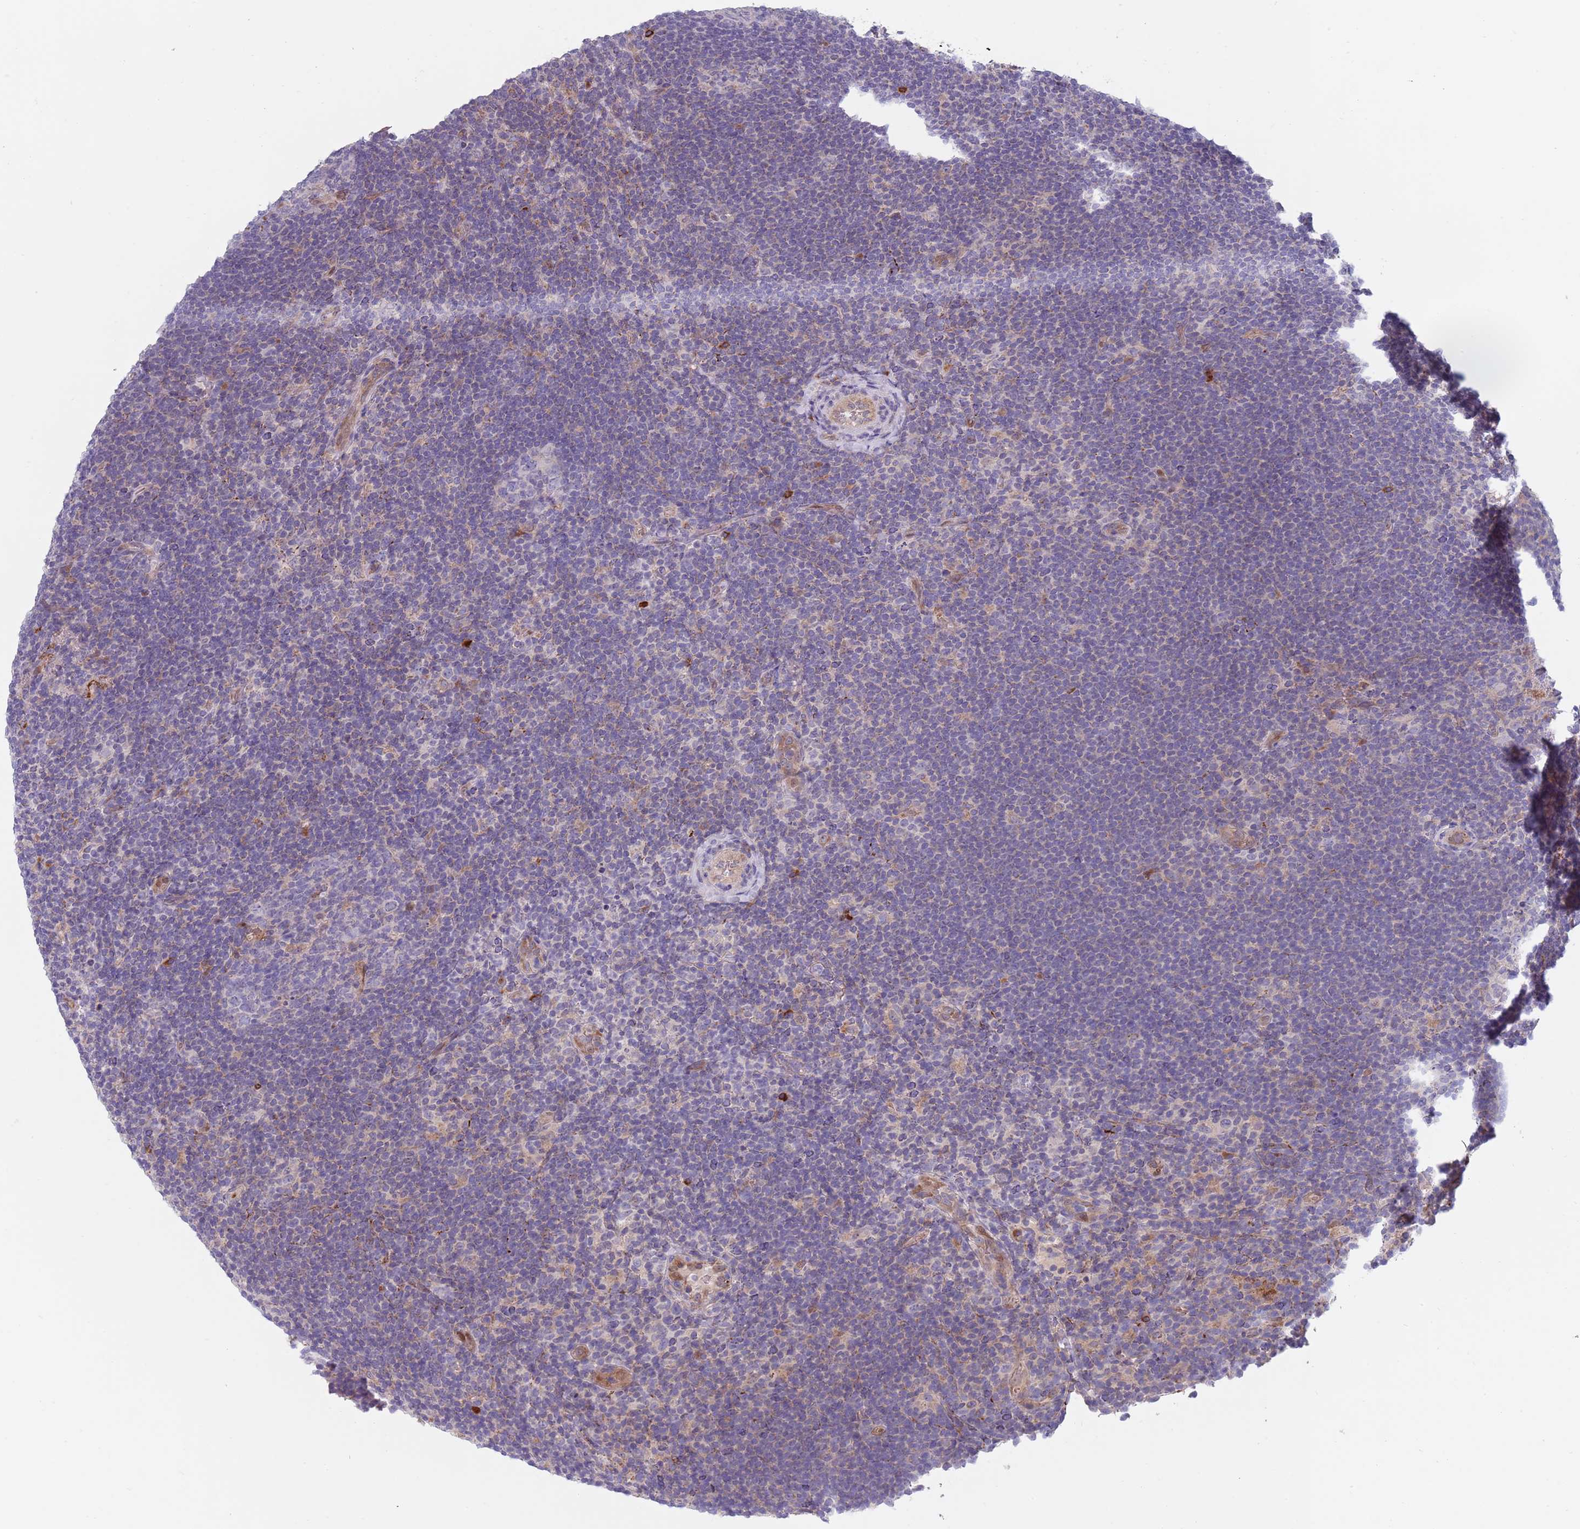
{"staining": {"intensity": "moderate", "quantity": "<25%", "location": "cytoplasmic/membranous"}, "tissue": "lymphoma", "cell_type": "Tumor cells", "image_type": "cancer", "snomed": [{"axis": "morphology", "description": "Hodgkin's disease, NOS"}, {"axis": "topography", "description": "Lymph node"}], "caption": "The image exhibits a brown stain indicating the presence of a protein in the cytoplasmic/membranous of tumor cells in Hodgkin's disease.", "gene": "TYW1", "patient": {"sex": "female", "age": 57}}